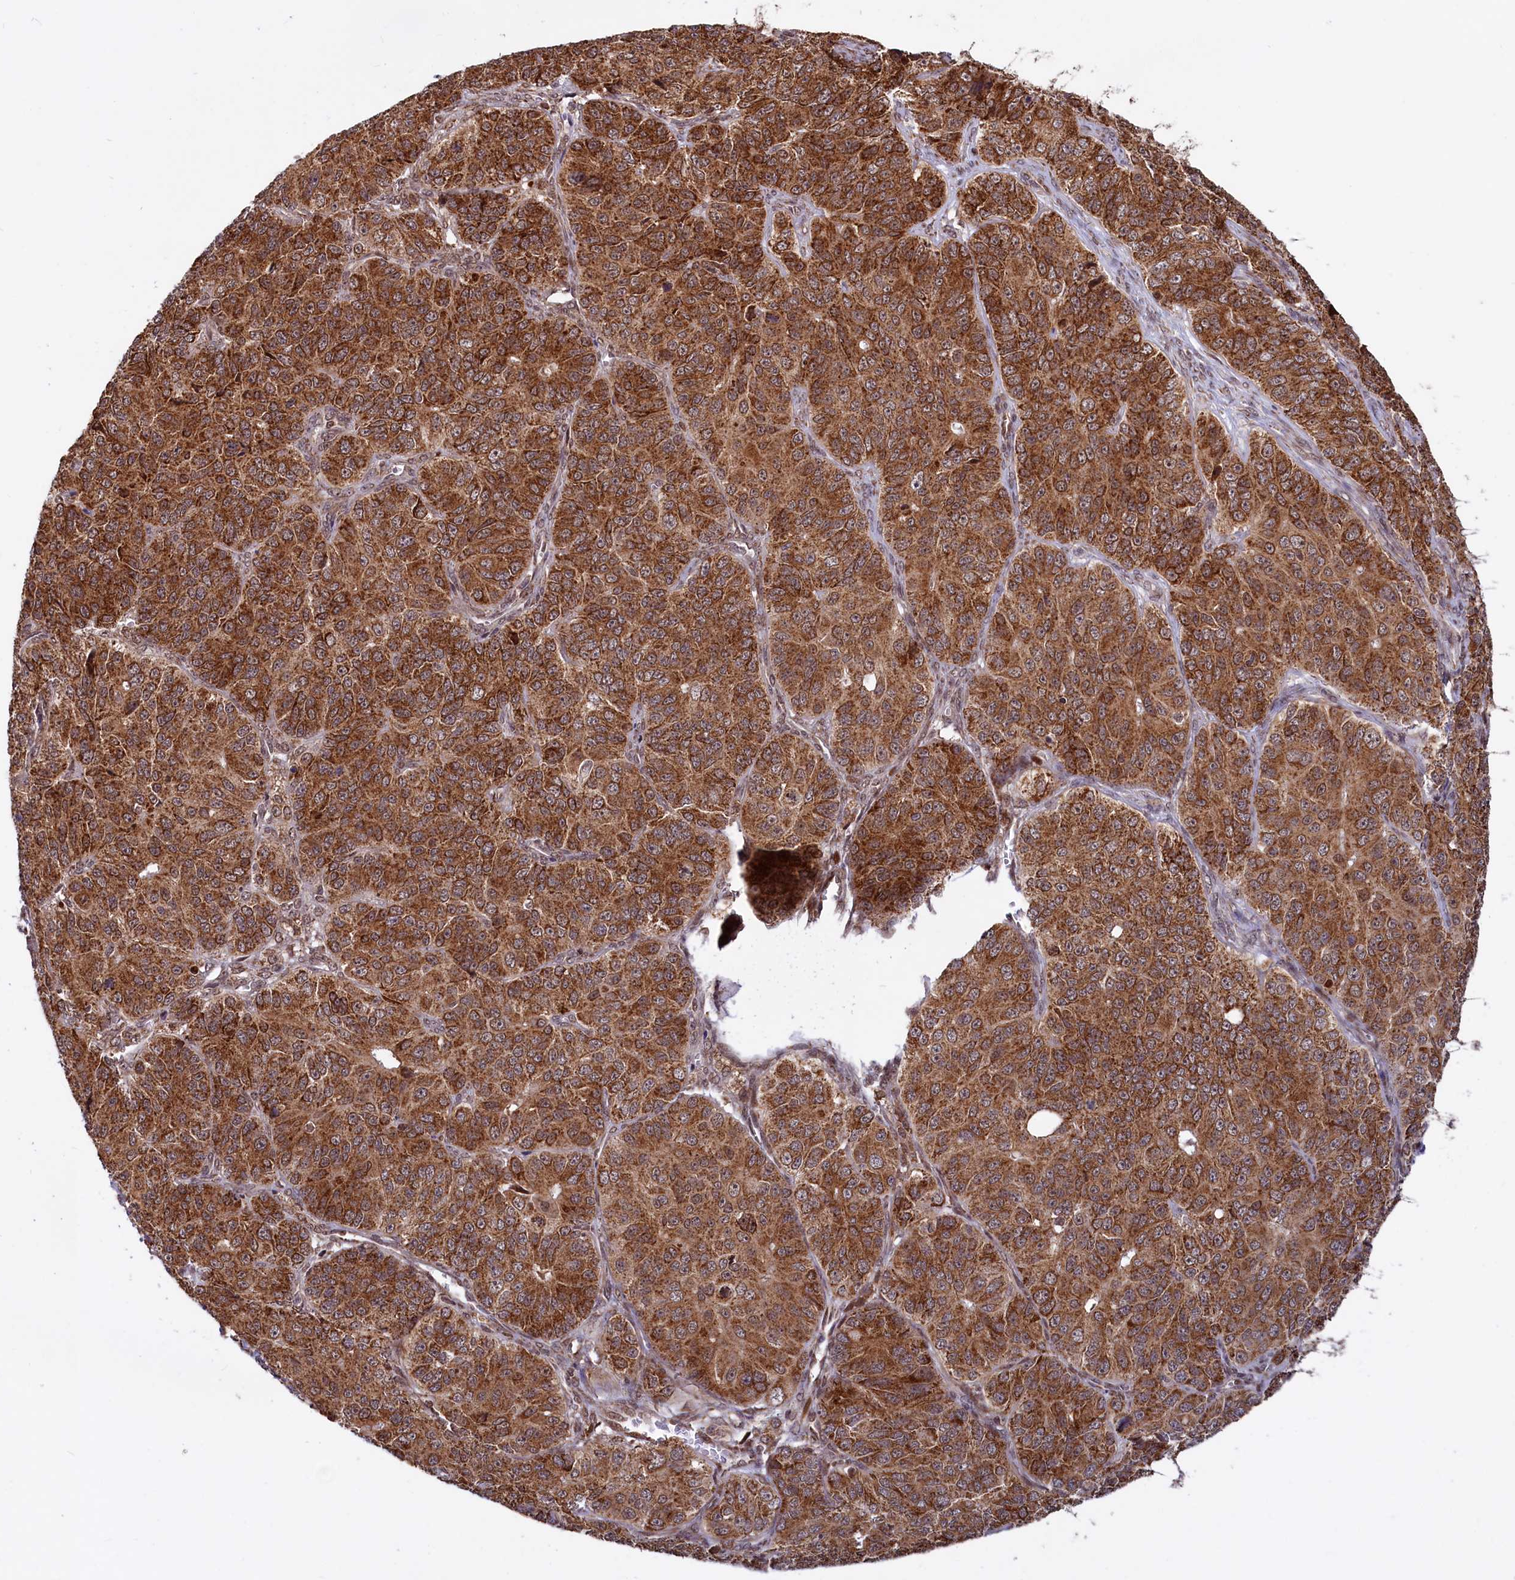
{"staining": {"intensity": "strong", "quantity": ">75%", "location": "cytoplasmic/membranous"}, "tissue": "ovarian cancer", "cell_type": "Tumor cells", "image_type": "cancer", "snomed": [{"axis": "morphology", "description": "Carcinoma, endometroid"}, {"axis": "topography", "description": "Ovary"}], "caption": "A high-resolution micrograph shows immunohistochemistry (IHC) staining of endometroid carcinoma (ovarian), which displays strong cytoplasmic/membranous expression in approximately >75% of tumor cells.", "gene": "PHC3", "patient": {"sex": "female", "age": 51}}